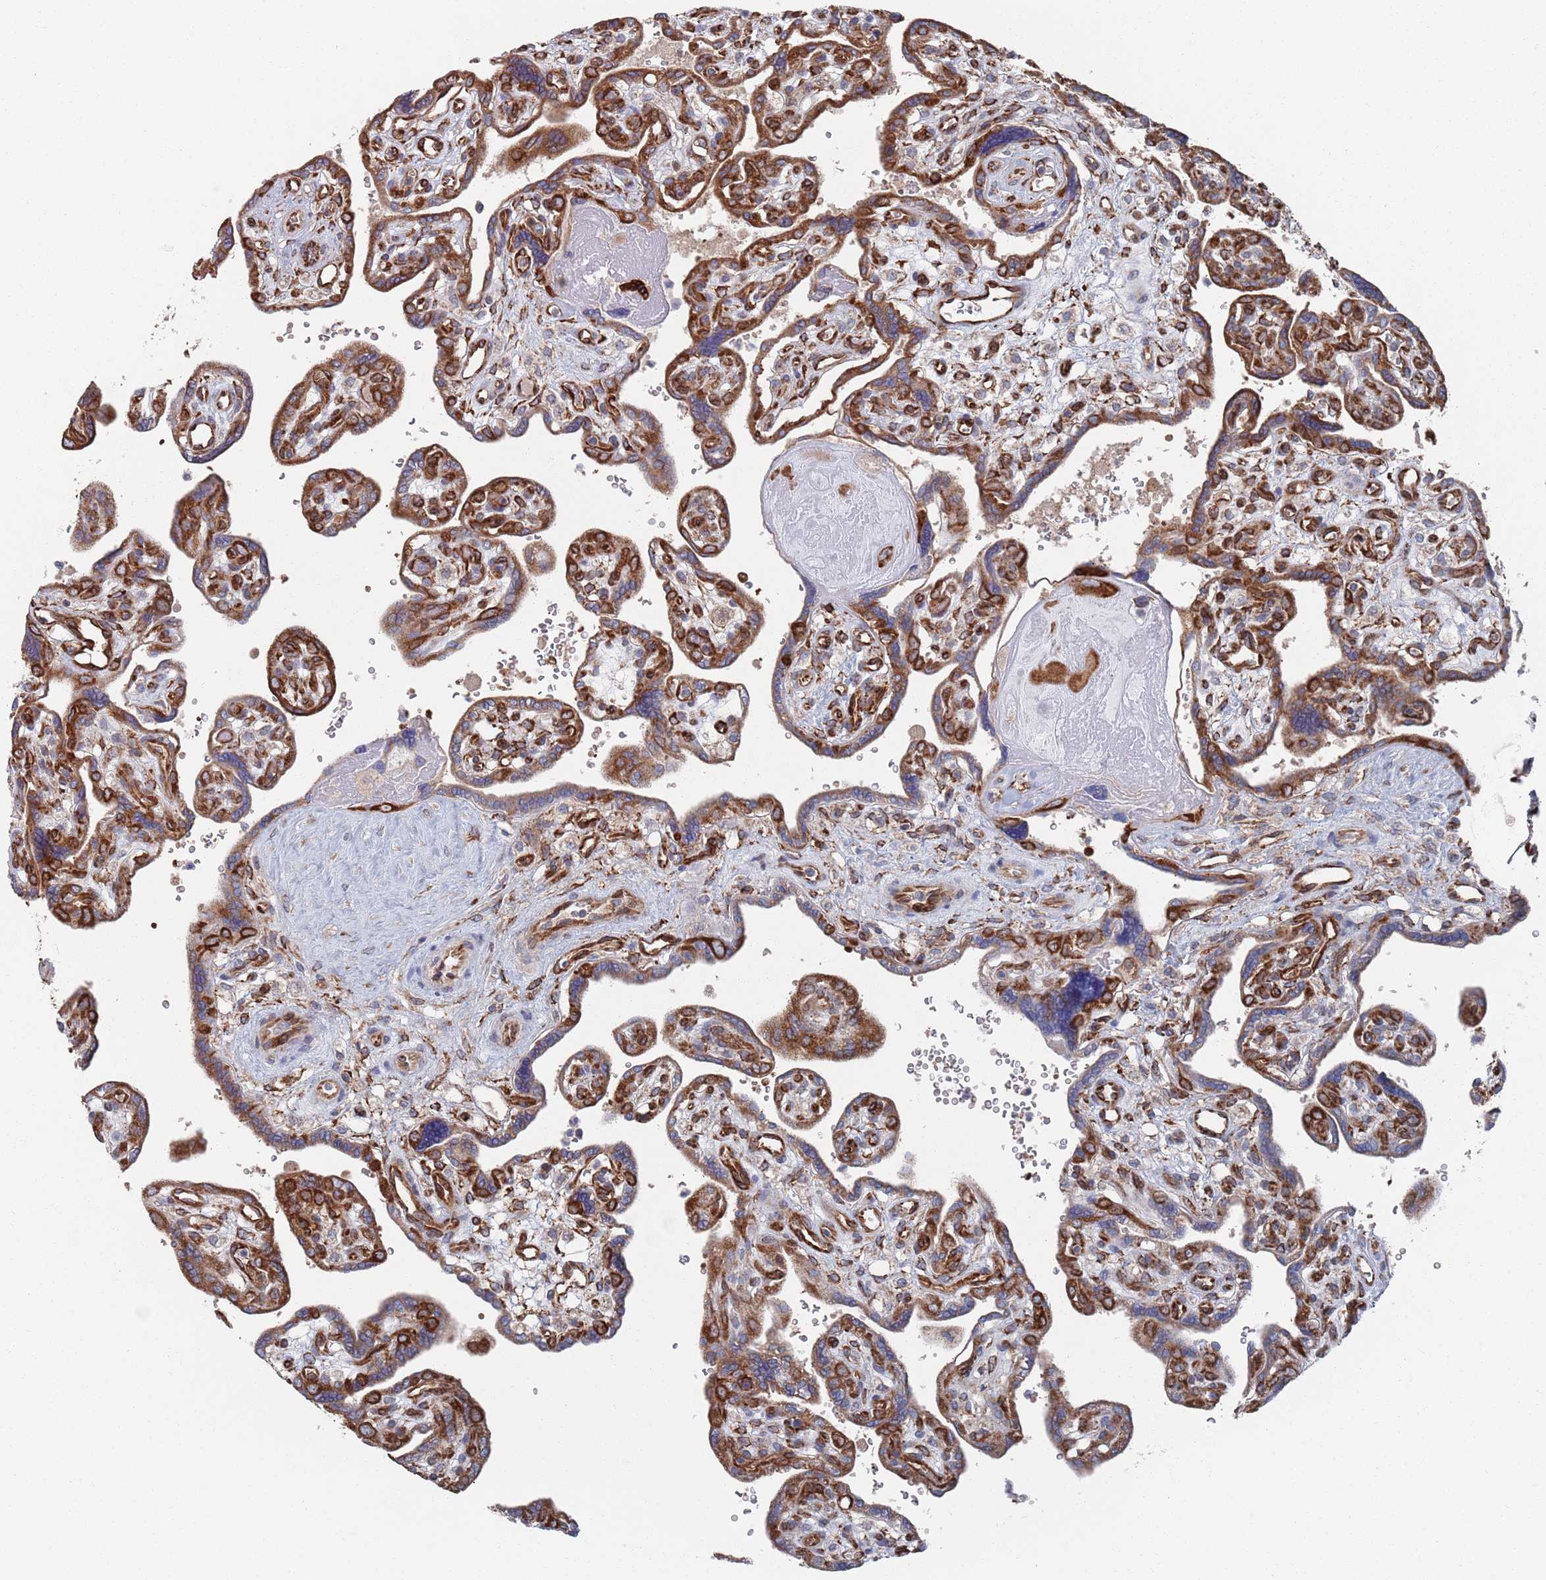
{"staining": {"intensity": "strong", "quantity": ">75%", "location": "cytoplasmic/membranous"}, "tissue": "placenta", "cell_type": "Trophoblastic cells", "image_type": "normal", "snomed": [{"axis": "morphology", "description": "Normal tissue, NOS"}, {"axis": "topography", "description": "Placenta"}], "caption": "Immunohistochemical staining of benign placenta demonstrates high levels of strong cytoplasmic/membranous expression in about >75% of trophoblastic cells. The protein of interest is stained brown, and the nuclei are stained in blue (DAB IHC with brightfield microscopy, high magnification).", "gene": "CCDC106", "patient": {"sex": "female", "age": 39}}